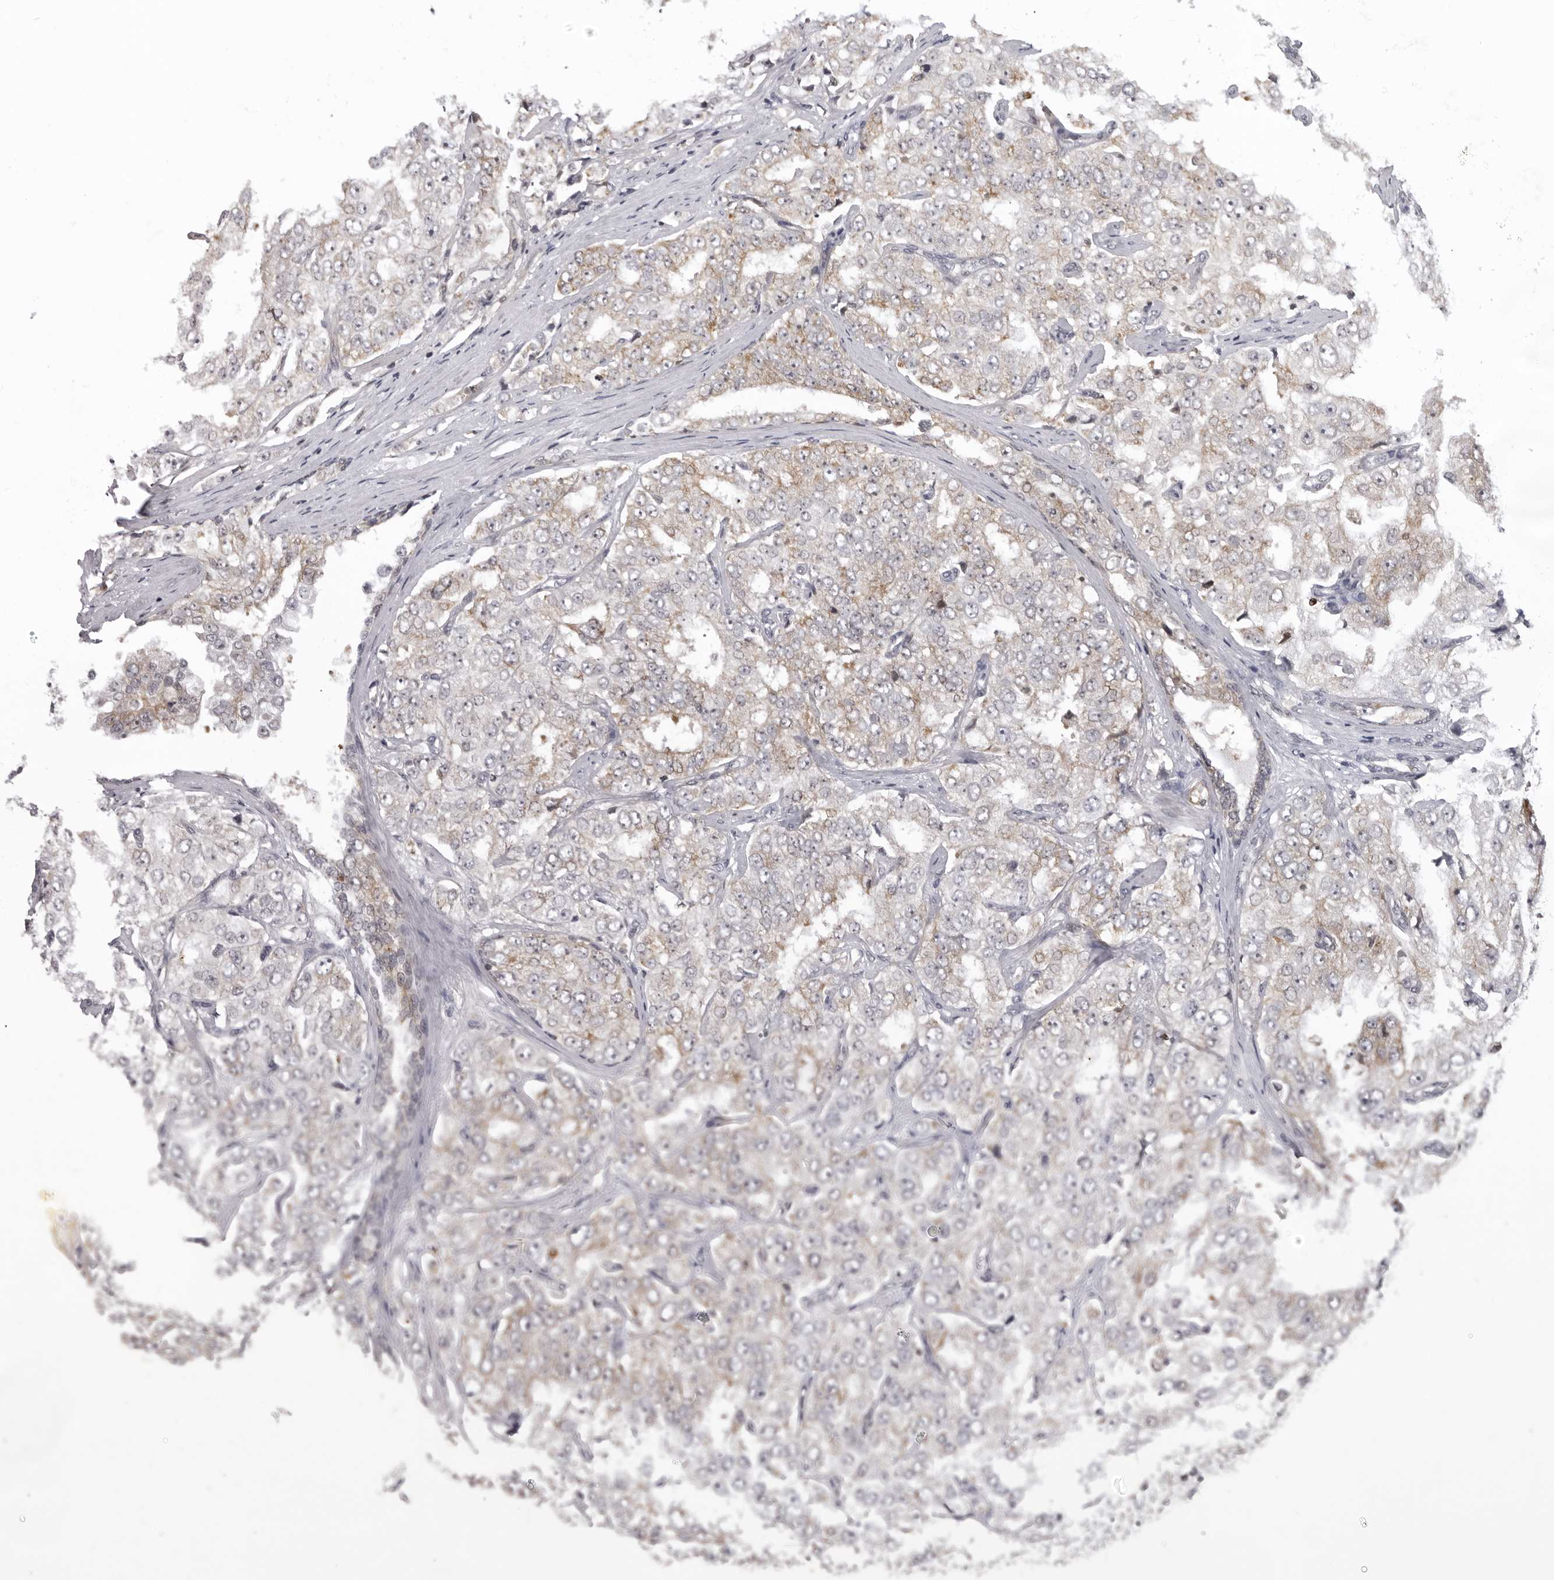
{"staining": {"intensity": "moderate", "quantity": "<25%", "location": "cytoplasmic/membranous"}, "tissue": "prostate cancer", "cell_type": "Tumor cells", "image_type": "cancer", "snomed": [{"axis": "morphology", "description": "Adenocarcinoma, High grade"}, {"axis": "topography", "description": "Prostate"}], "caption": "Moderate cytoplasmic/membranous staining for a protein is present in approximately <25% of tumor cells of prostate cancer using IHC.", "gene": "MRPS15", "patient": {"sex": "male", "age": 58}}